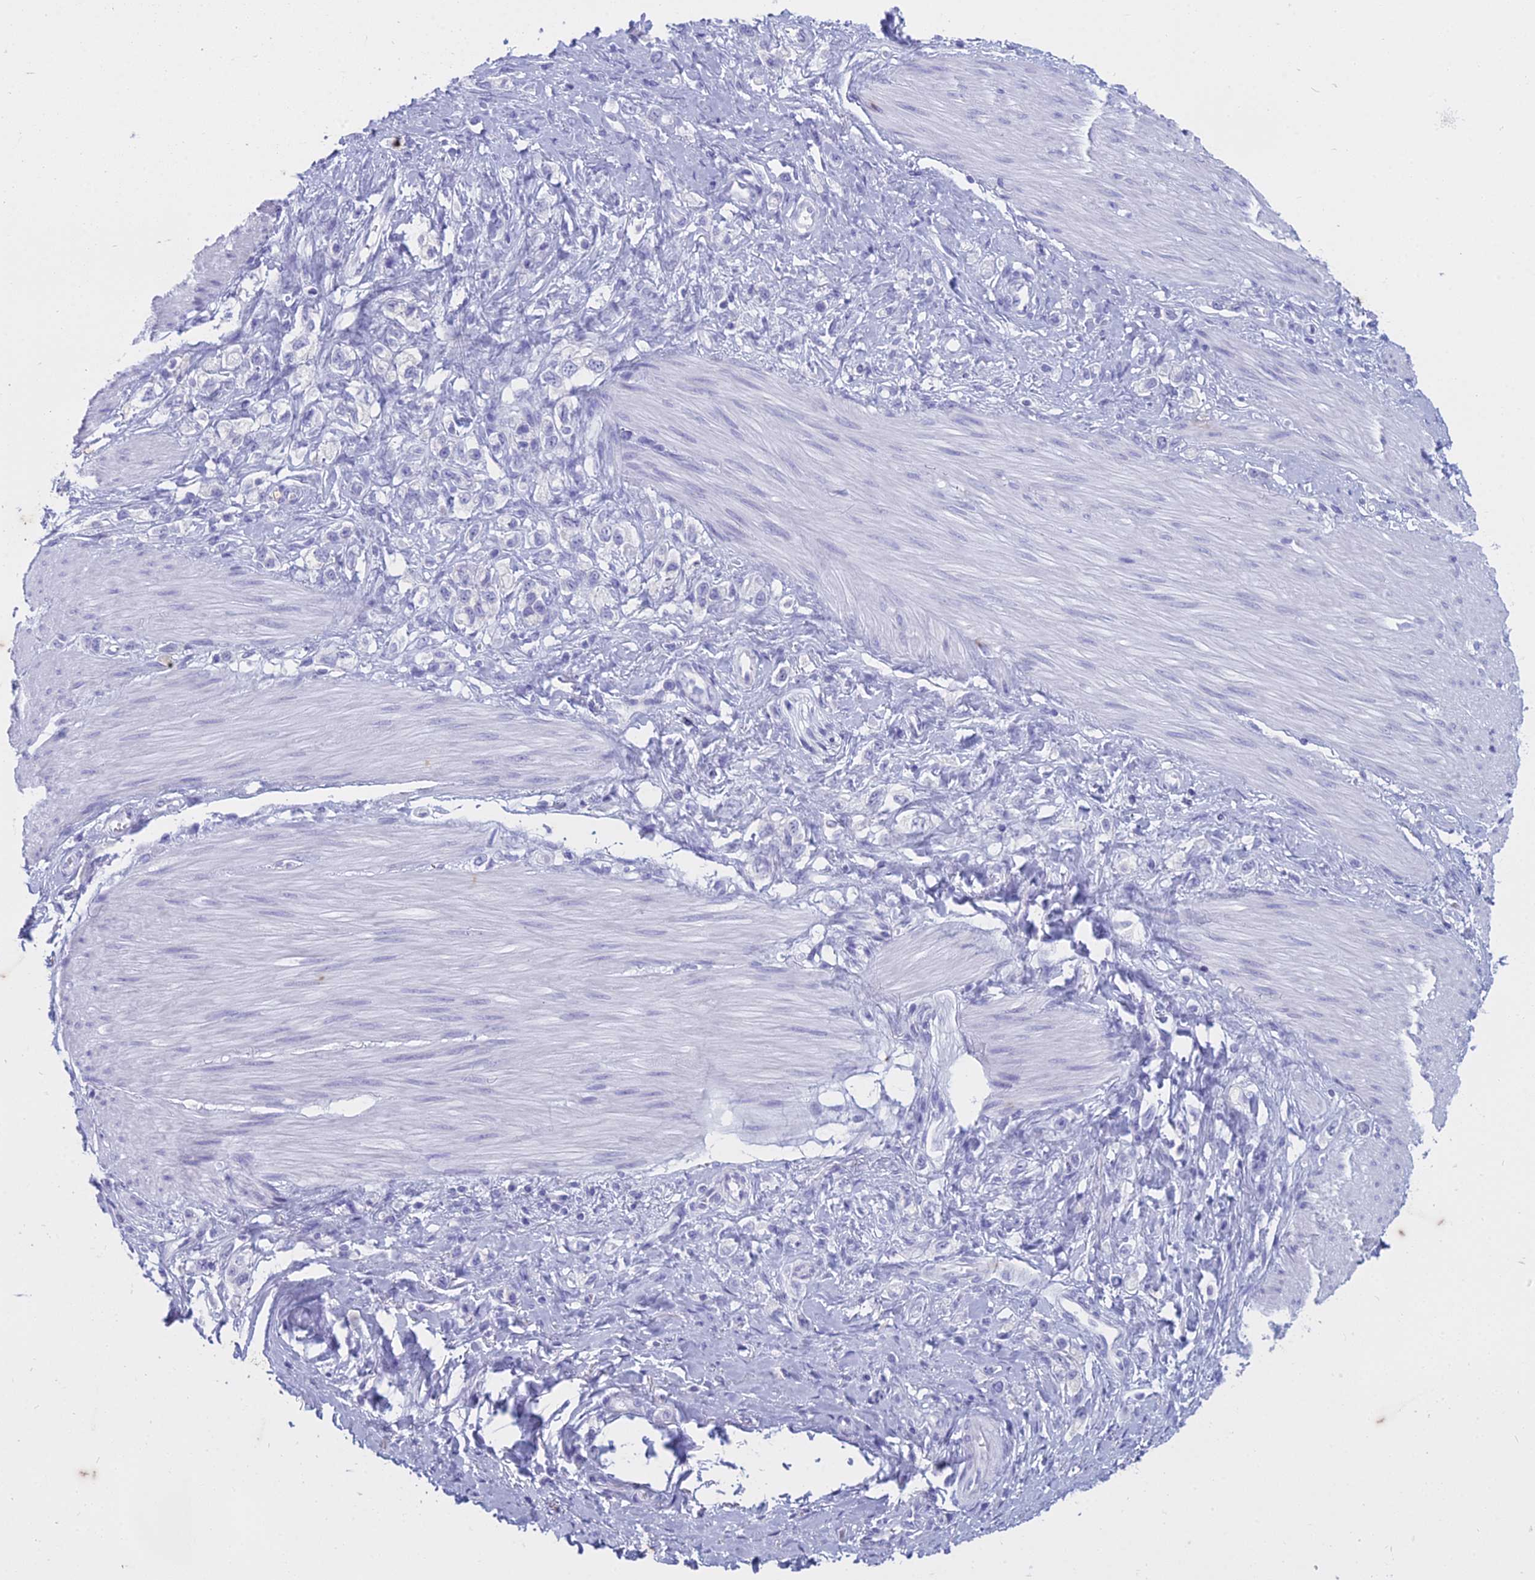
{"staining": {"intensity": "negative", "quantity": "none", "location": "none"}, "tissue": "stomach cancer", "cell_type": "Tumor cells", "image_type": "cancer", "snomed": [{"axis": "morphology", "description": "Adenocarcinoma, NOS"}, {"axis": "topography", "description": "Stomach"}], "caption": "Photomicrograph shows no significant protein staining in tumor cells of stomach cancer (adenocarcinoma).", "gene": "HMGB4", "patient": {"sex": "female", "age": 65}}